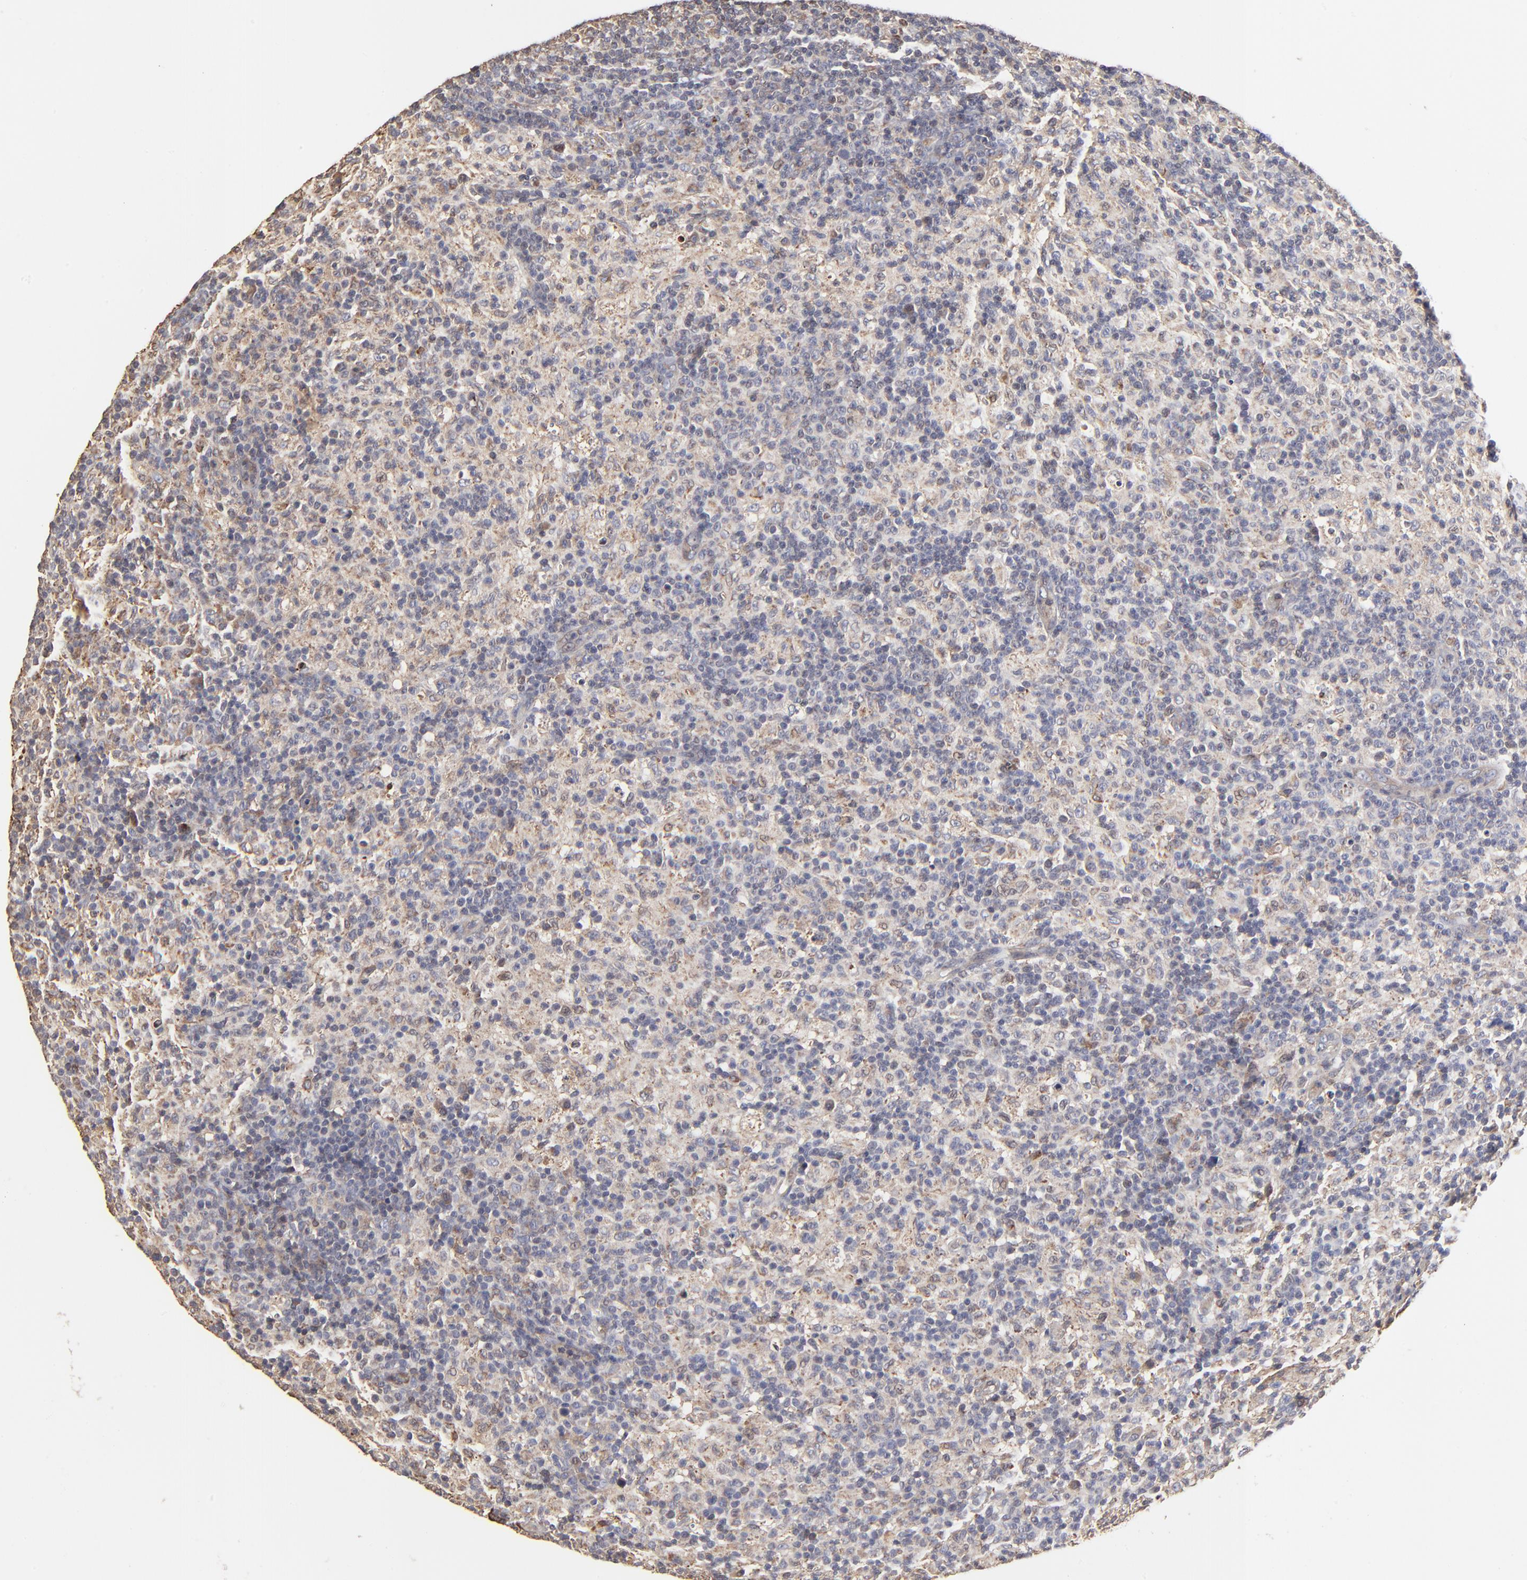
{"staining": {"intensity": "moderate", "quantity": "25%-75%", "location": "cytoplasmic/membranous"}, "tissue": "lymph node", "cell_type": "Germinal center cells", "image_type": "normal", "snomed": [{"axis": "morphology", "description": "Normal tissue, NOS"}, {"axis": "morphology", "description": "Inflammation, NOS"}, {"axis": "topography", "description": "Lymph node"}], "caption": "Moderate cytoplasmic/membranous positivity is seen in approximately 25%-75% of germinal center cells in benign lymph node.", "gene": "ELP2", "patient": {"sex": "male", "age": 55}}